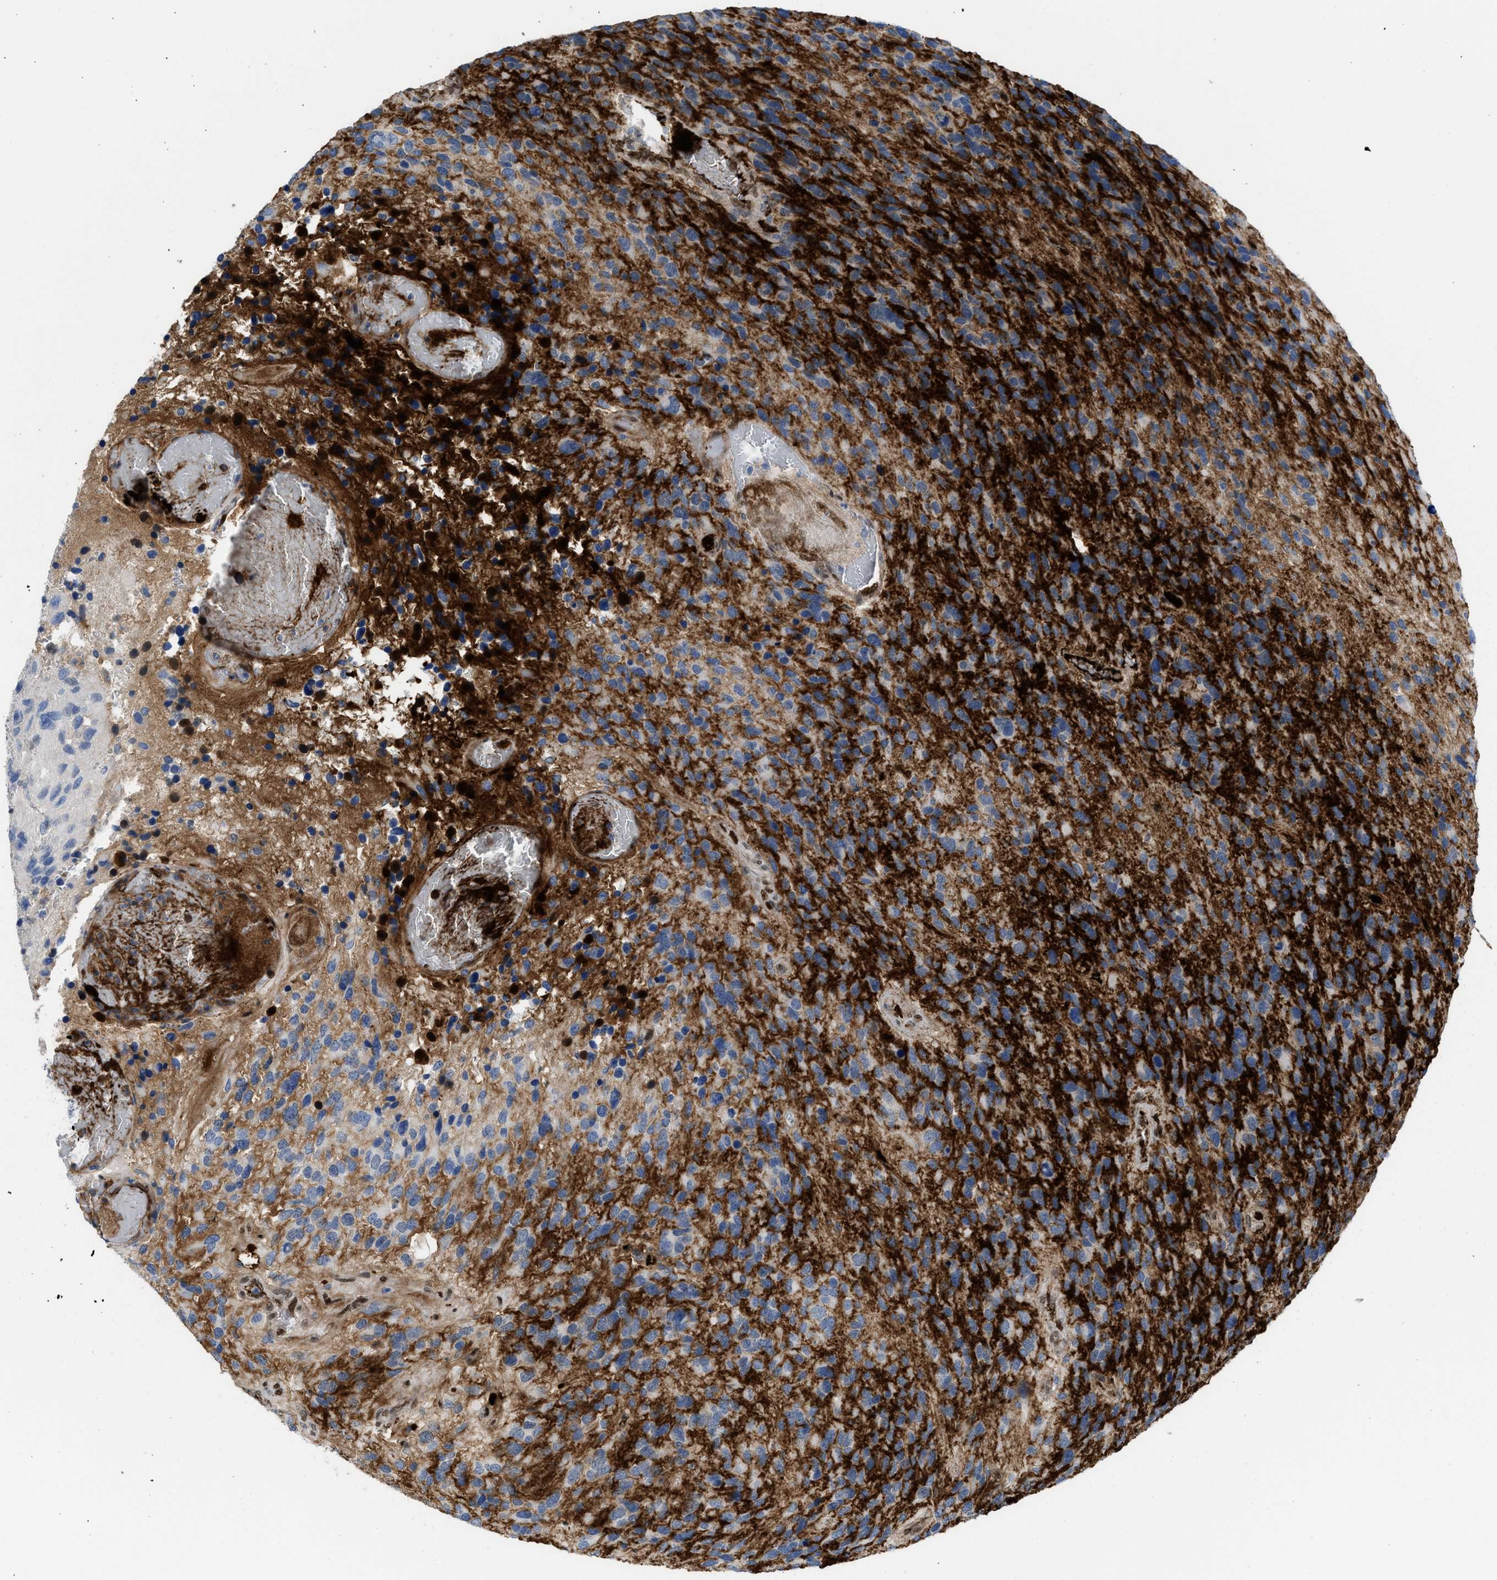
{"staining": {"intensity": "negative", "quantity": "none", "location": "none"}, "tissue": "glioma", "cell_type": "Tumor cells", "image_type": "cancer", "snomed": [{"axis": "morphology", "description": "Glioma, malignant, High grade"}, {"axis": "topography", "description": "Brain"}], "caption": "Tumor cells are negative for protein expression in human glioma. (DAB immunohistochemistry with hematoxylin counter stain).", "gene": "LEF1", "patient": {"sex": "female", "age": 58}}